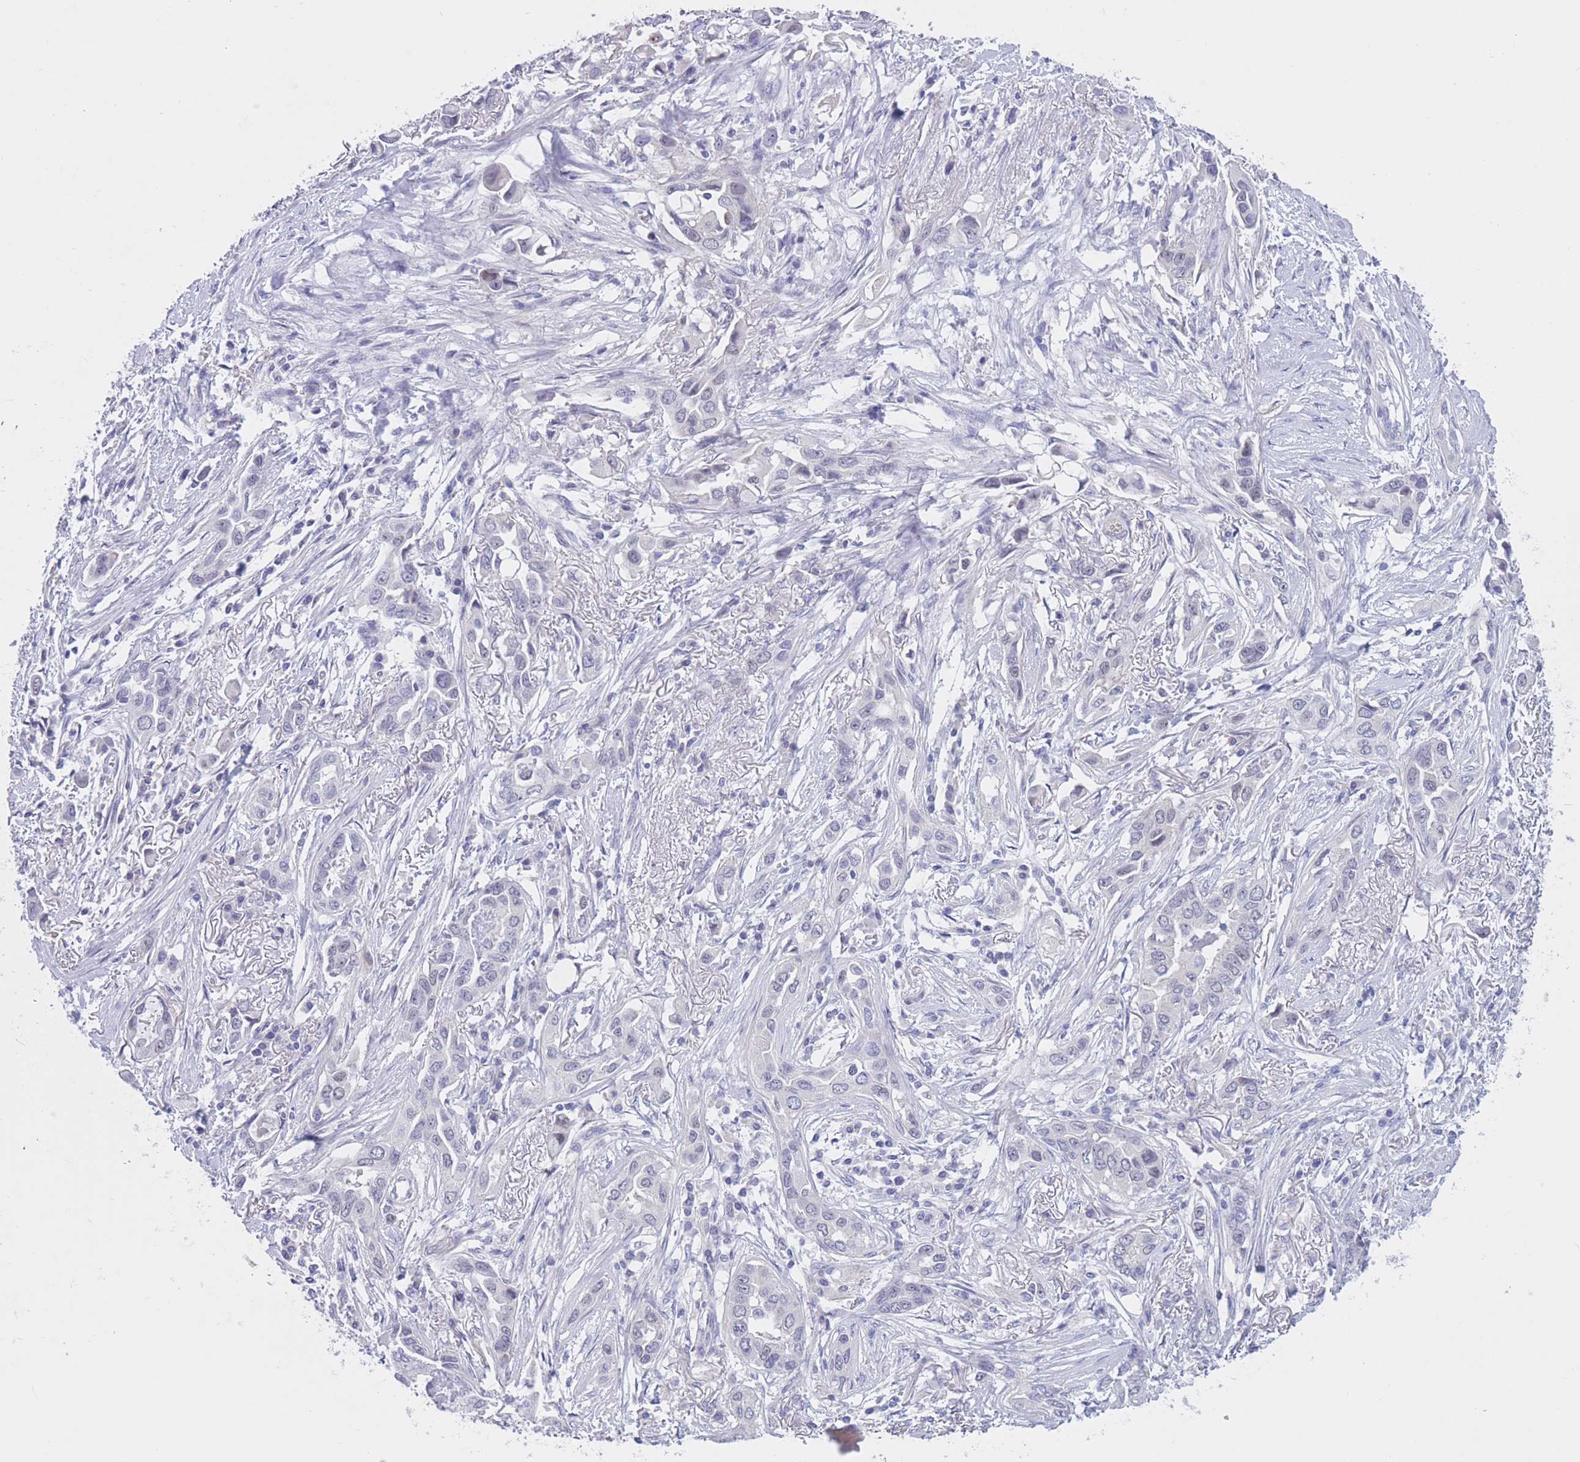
{"staining": {"intensity": "negative", "quantity": "none", "location": "none"}, "tissue": "lung cancer", "cell_type": "Tumor cells", "image_type": "cancer", "snomed": [{"axis": "morphology", "description": "Adenocarcinoma, NOS"}, {"axis": "topography", "description": "Lung"}], "caption": "Protein analysis of lung cancer shows no significant staining in tumor cells.", "gene": "BOP1", "patient": {"sex": "female", "age": 76}}